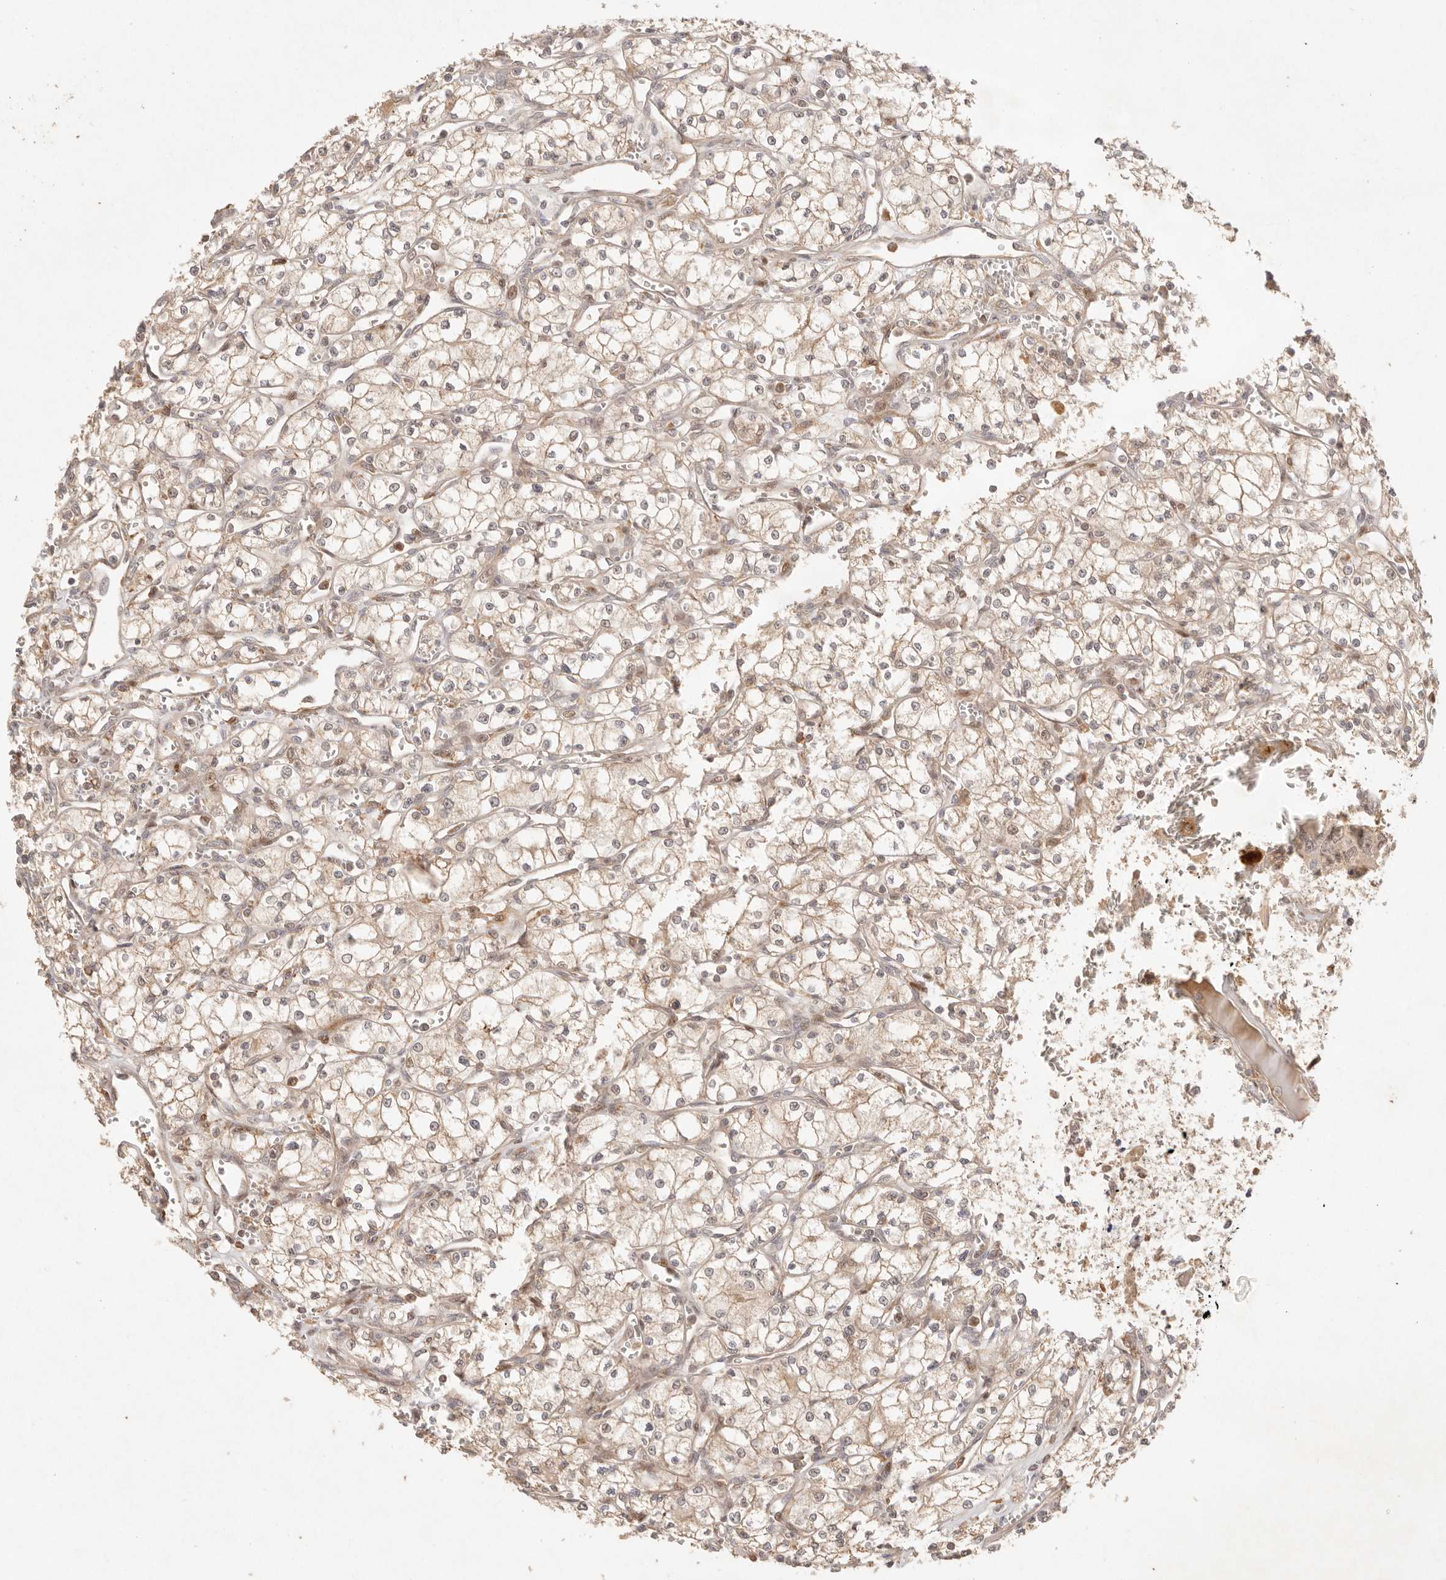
{"staining": {"intensity": "weak", "quantity": ">75%", "location": "cytoplasmic/membranous"}, "tissue": "renal cancer", "cell_type": "Tumor cells", "image_type": "cancer", "snomed": [{"axis": "morphology", "description": "Adenocarcinoma, NOS"}, {"axis": "topography", "description": "Kidney"}], "caption": "Brown immunohistochemical staining in human renal cancer reveals weak cytoplasmic/membranous staining in about >75% of tumor cells. The staining was performed using DAB to visualize the protein expression in brown, while the nuclei were stained in blue with hematoxylin (Magnification: 20x).", "gene": "PHLDA3", "patient": {"sex": "male", "age": 59}}